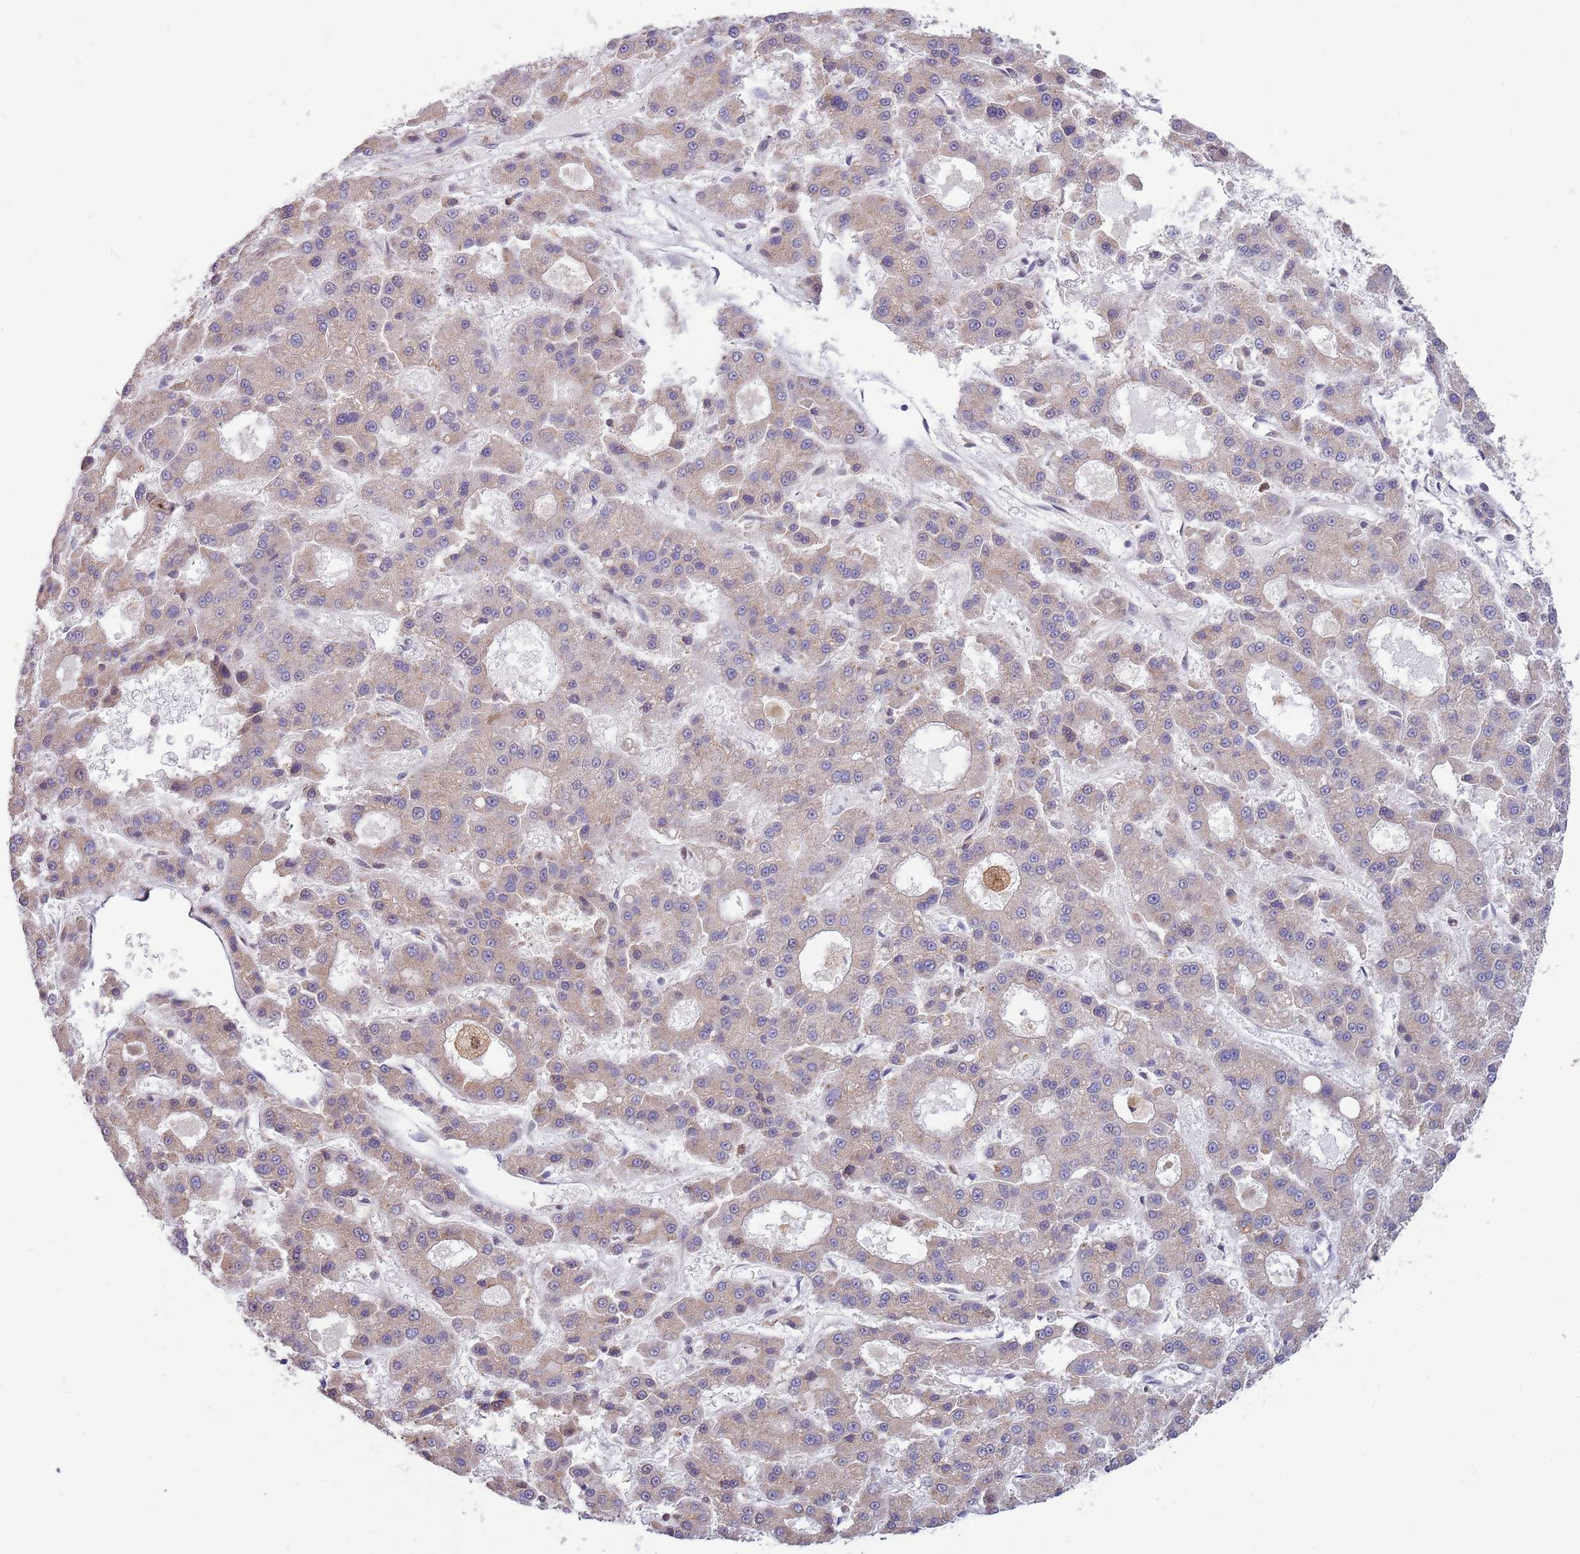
{"staining": {"intensity": "weak", "quantity": "<25%", "location": "cytoplasmic/membranous"}, "tissue": "liver cancer", "cell_type": "Tumor cells", "image_type": "cancer", "snomed": [{"axis": "morphology", "description": "Carcinoma, Hepatocellular, NOS"}, {"axis": "topography", "description": "Liver"}], "caption": "An image of liver cancer (hepatocellular carcinoma) stained for a protein shows no brown staining in tumor cells. Brightfield microscopy of immunohistochemistry (IHC) stained with DAB (brown) and hematoxylin (blue), captured at high magnification.", "gene": "CCNJL", "patient": {"sex": "male", "age": 70}}